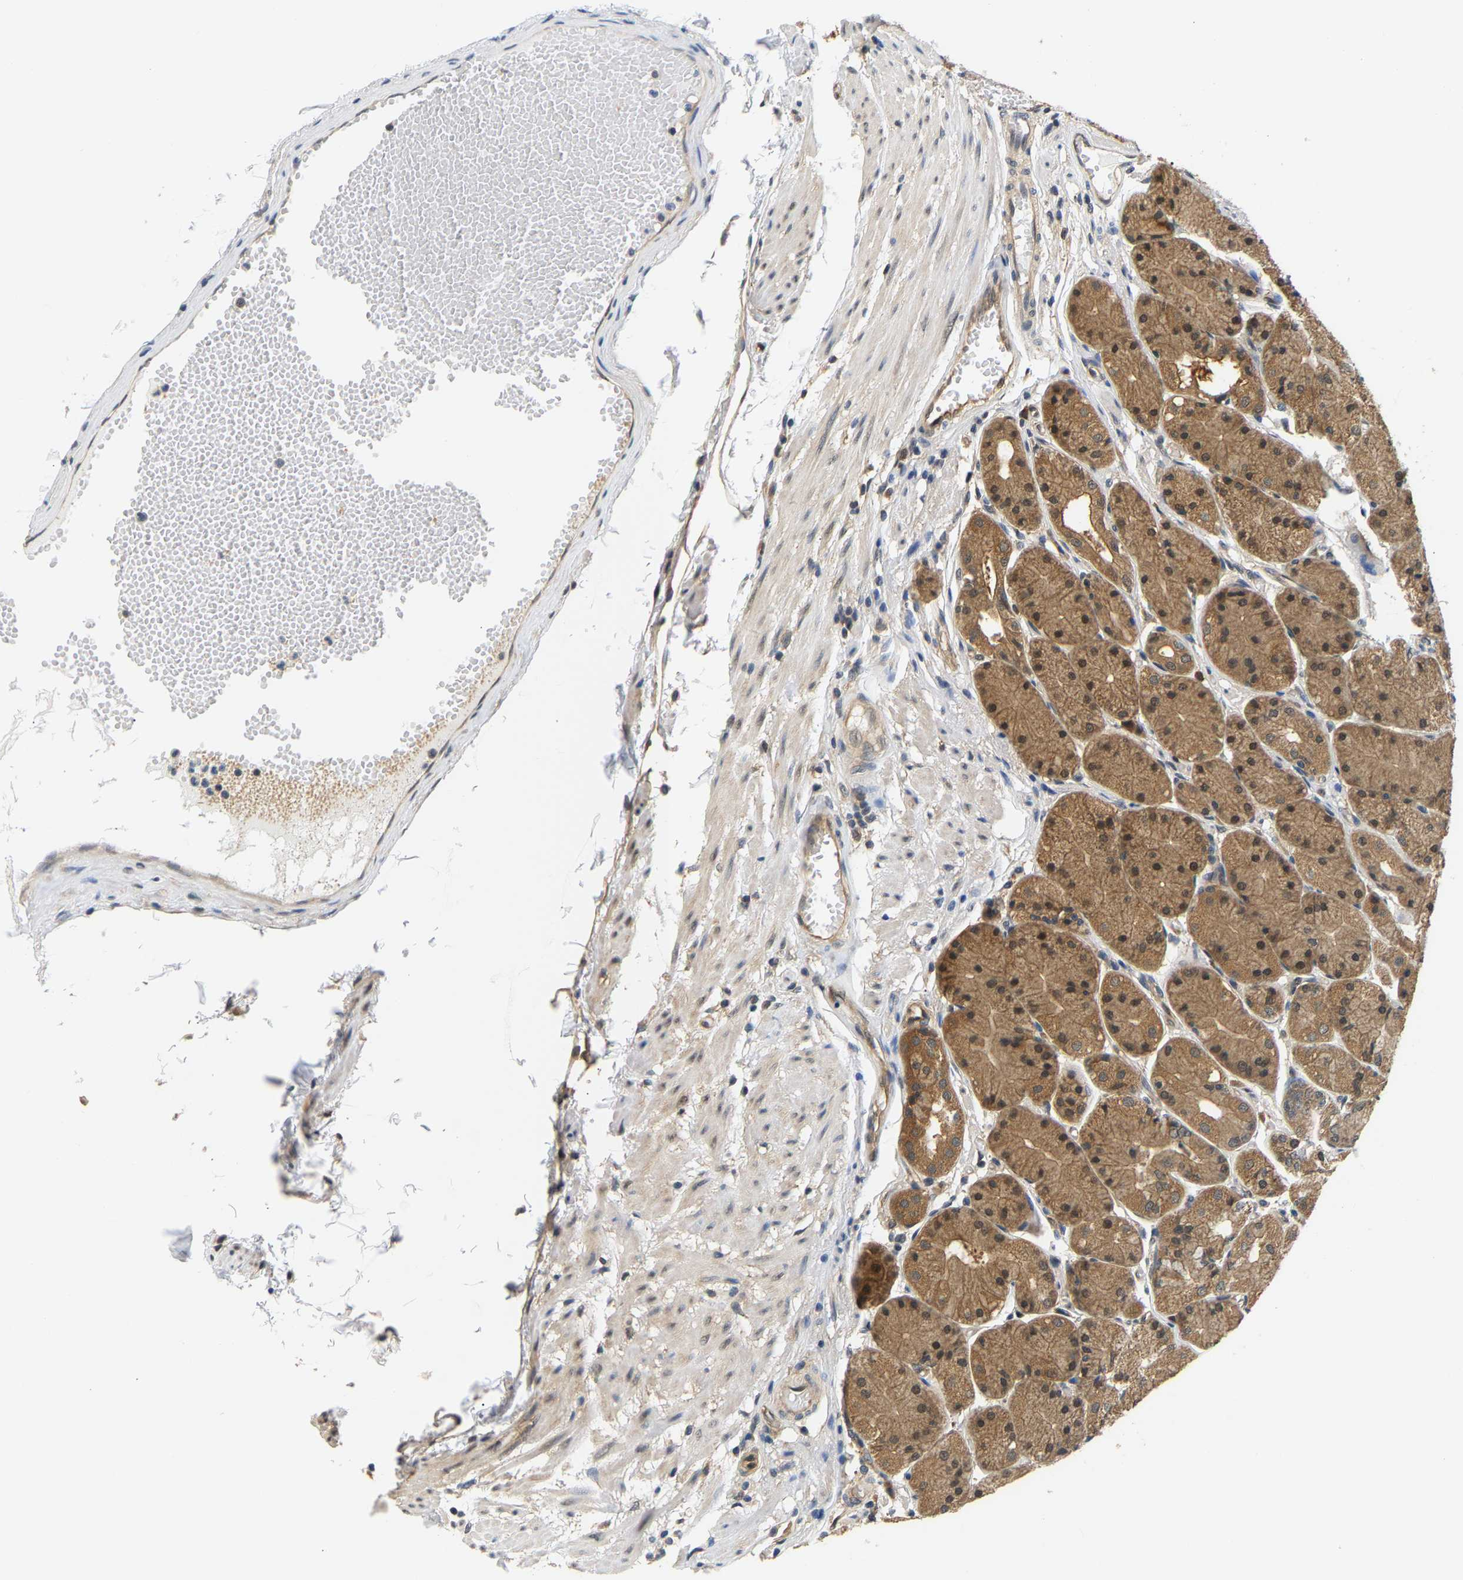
{"staining": {"intensity": "moderate", "quantity": ">75%", "location": "cytoplasmic/membranous"}, "tissue": "stomach", "cell_type": "Glandular cells", "image_type": "normal", "snomed": [{"axis": "morphology", "description": "Normal tissue, NOS"}, {"axis": "topography", "description": "Stomach, upper"}], "caption": "A histopathology image of human stomach stained for a protein demonstrates moderate cytoplasmic/membranous brown staining in glandular cells. (brown staining indicates protein expression, while blue staining denotes nuclei).", "gene": "ARHGEF12", "patient": {"sex": "male", "age": 72}}